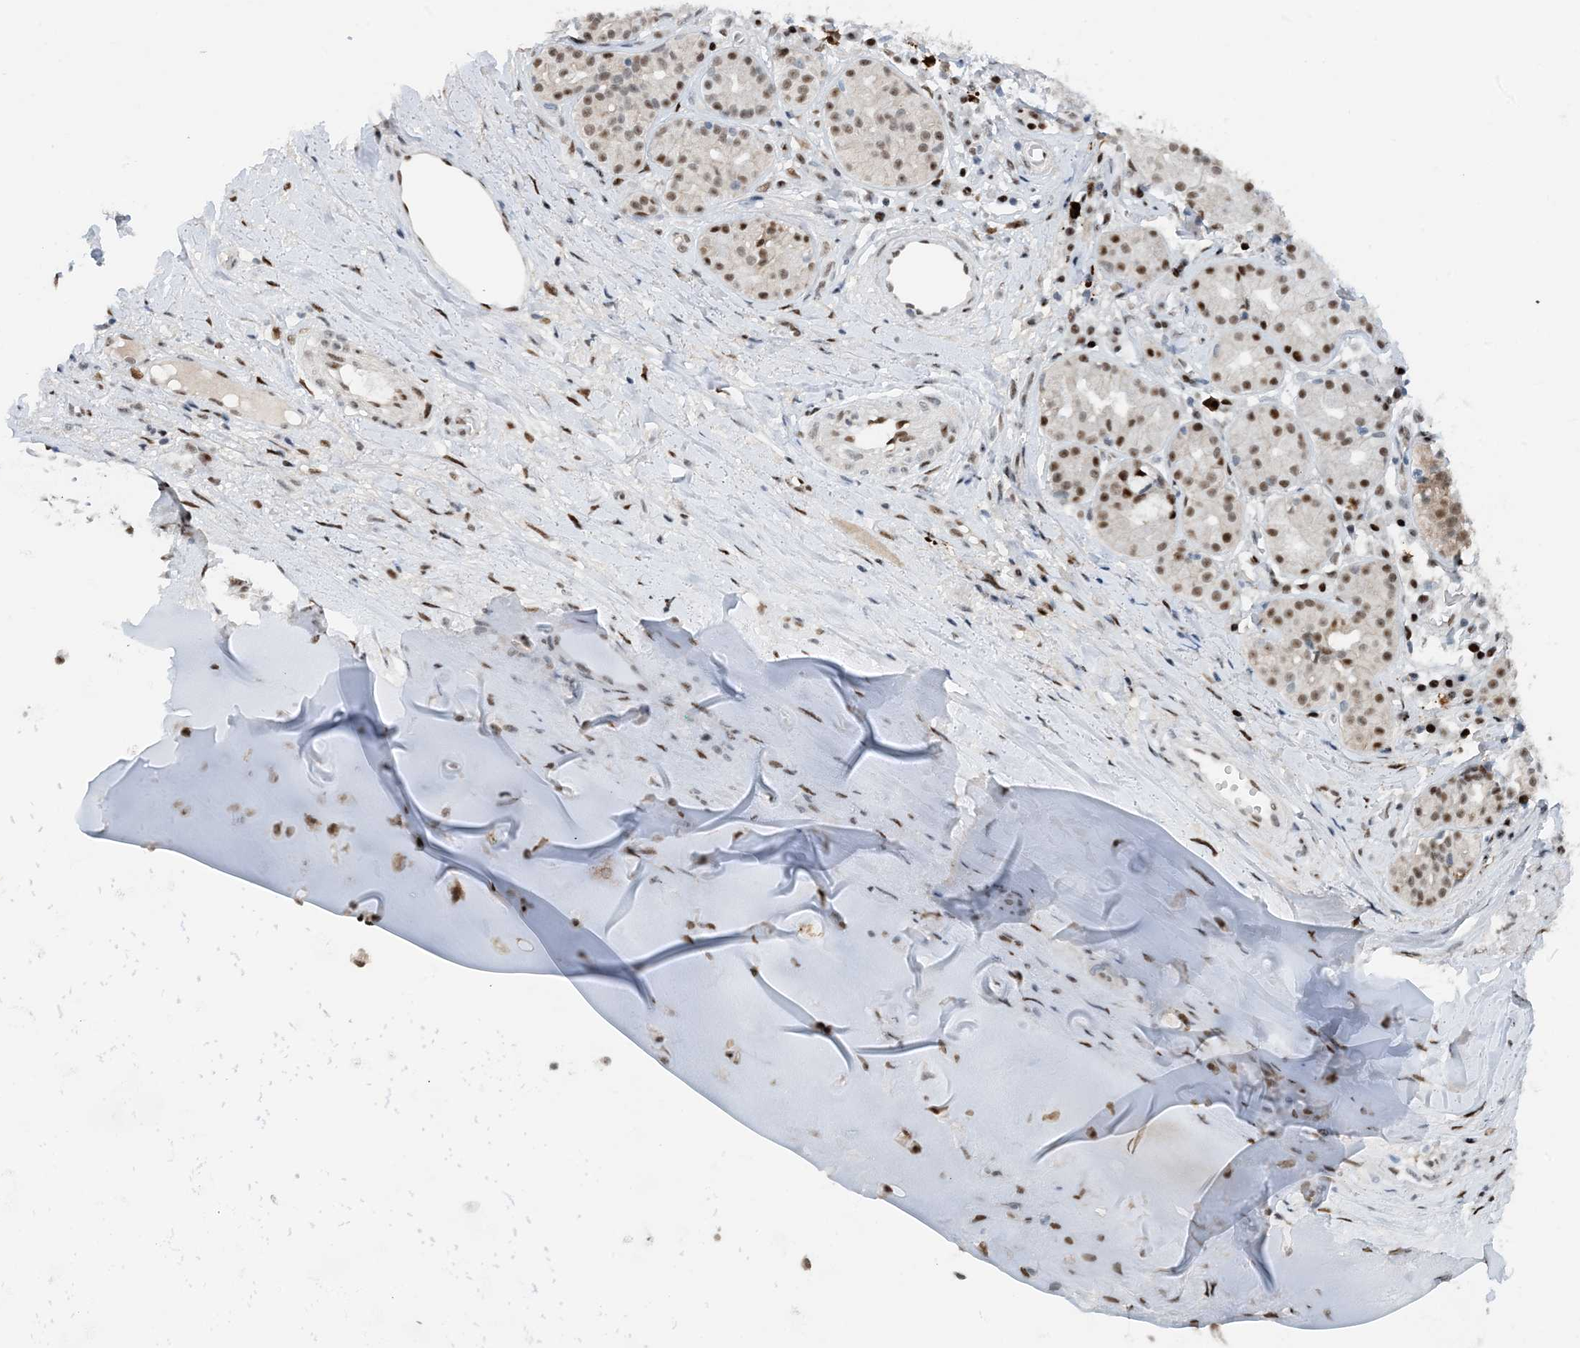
{"staining": {"intensity": "strong", "quantity": "25%-75%", "location": "nuclear"}, "tissue": "adipose tissue", "cell_type": "Adipocytes", "image_type": "normal", "snomed": [{"axis": "morphology", "description": "Normal tissue, NOS"}, {"axis": "morphology", "description": "Basal cell carcinoma"}, {"axis": "topography", "description": "Cartilage tissue"}, {"axis": "topography", "description": "Nasopharynx"}, {"axis": "topography", "description": "Oral tissue"}], "caption": "Immunohistochemistry photomicrograph of unremarkable adipose tissue stained for a protein (brown), which displays high levels of strong nuclear staining in about 25%-75% of adipocytes.", "gene": "HEMK1", "patient": {"sex": "female", "age": 77}}